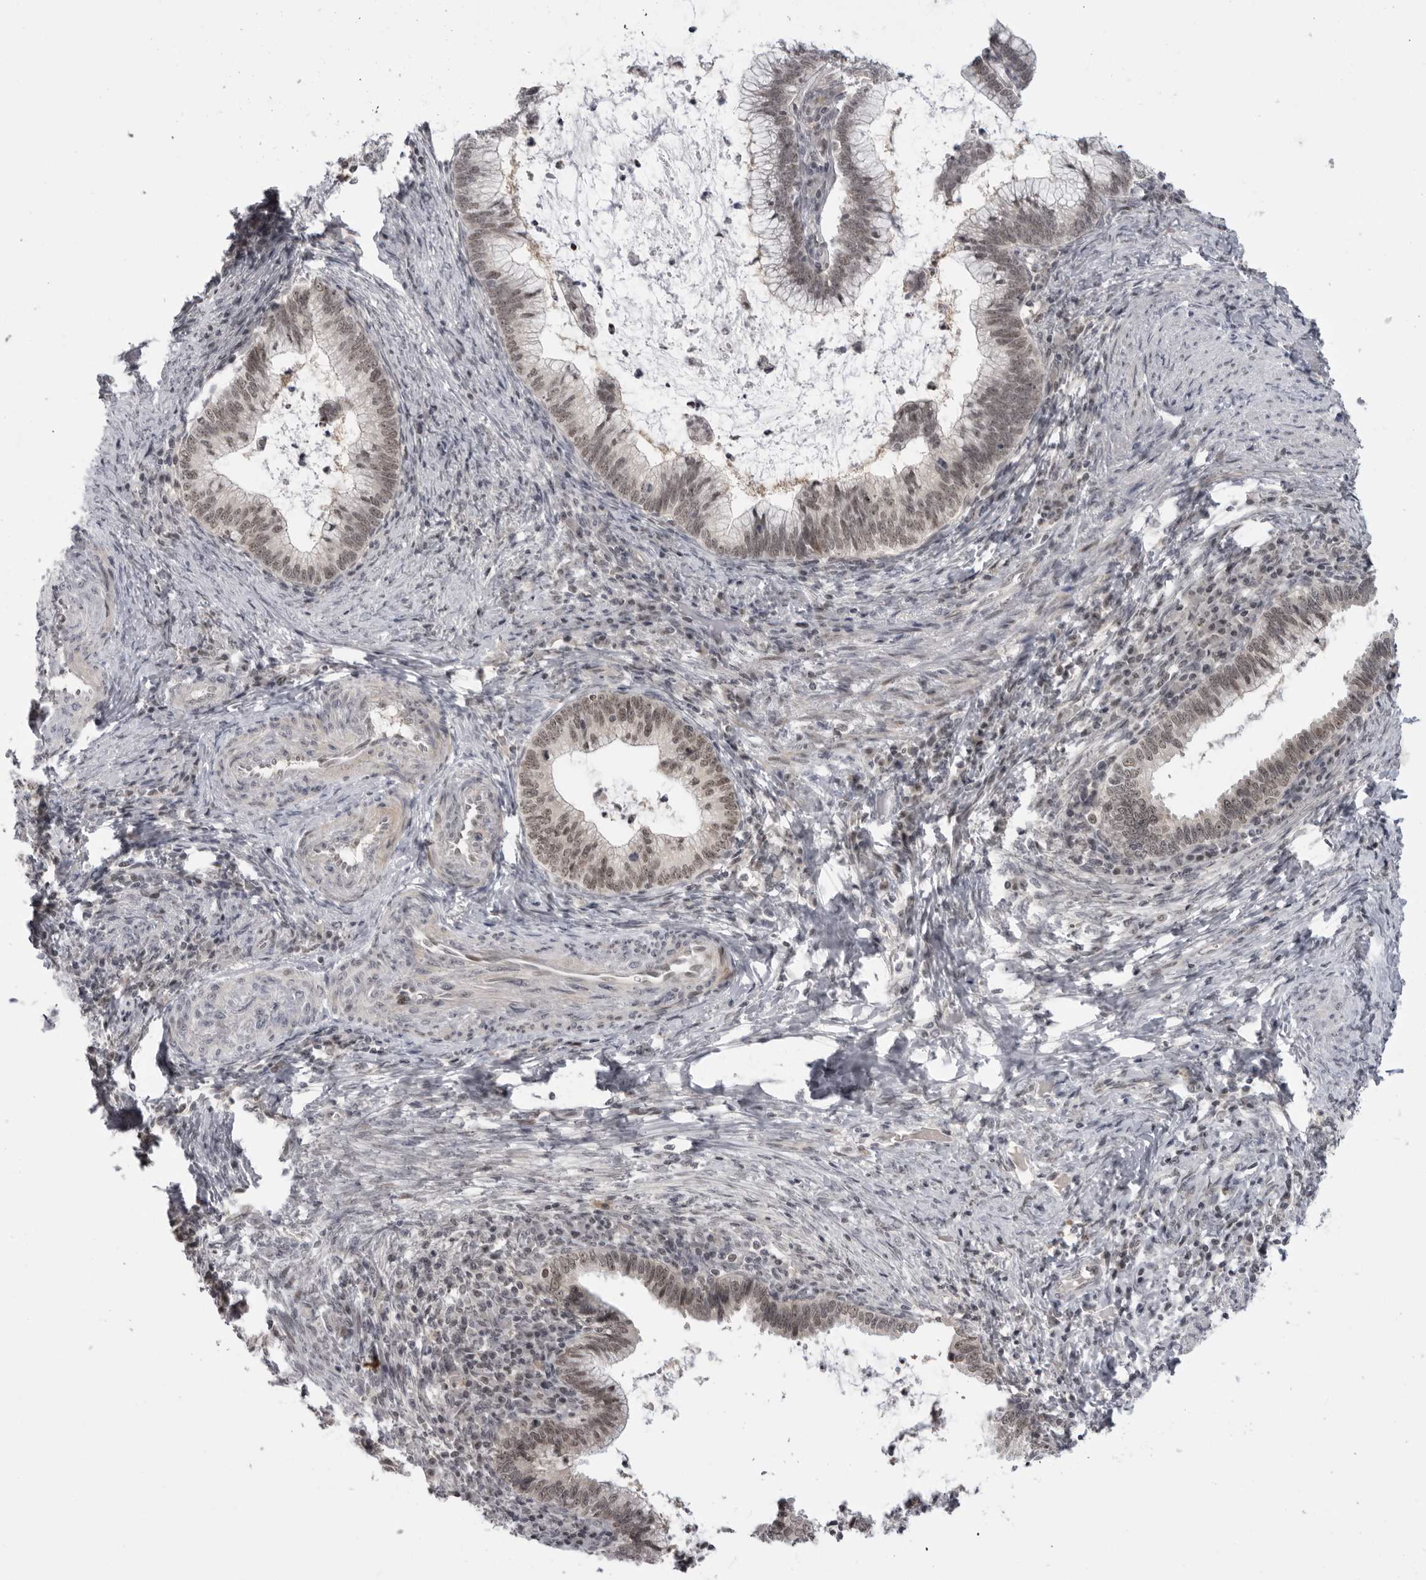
{"staining": {"intensity": "weak", "quantity": ">75%", "location": "nuclear"}, "tissue": "cervical cancer", "cell_type": "Tumor cells", "image_type": "cancer", "snomed": [{"axis": "morphology", "description": "Adenocarcinoma, NOS"}, {"axis": "topography", "description": "Cervix"}], "caption": "High-magnification brightfield microscopy of cervical adenocarcinoma stained with DAB (3,3'-diaminobenzidine) (brown) and counterstained with hematoxylin (blue). tumor cells exhibit weak nuclear positivity is appreciated in approximately>75% of cells.", "gene": "ALPK2", "patient": {"sex": "female", "age": 36}}